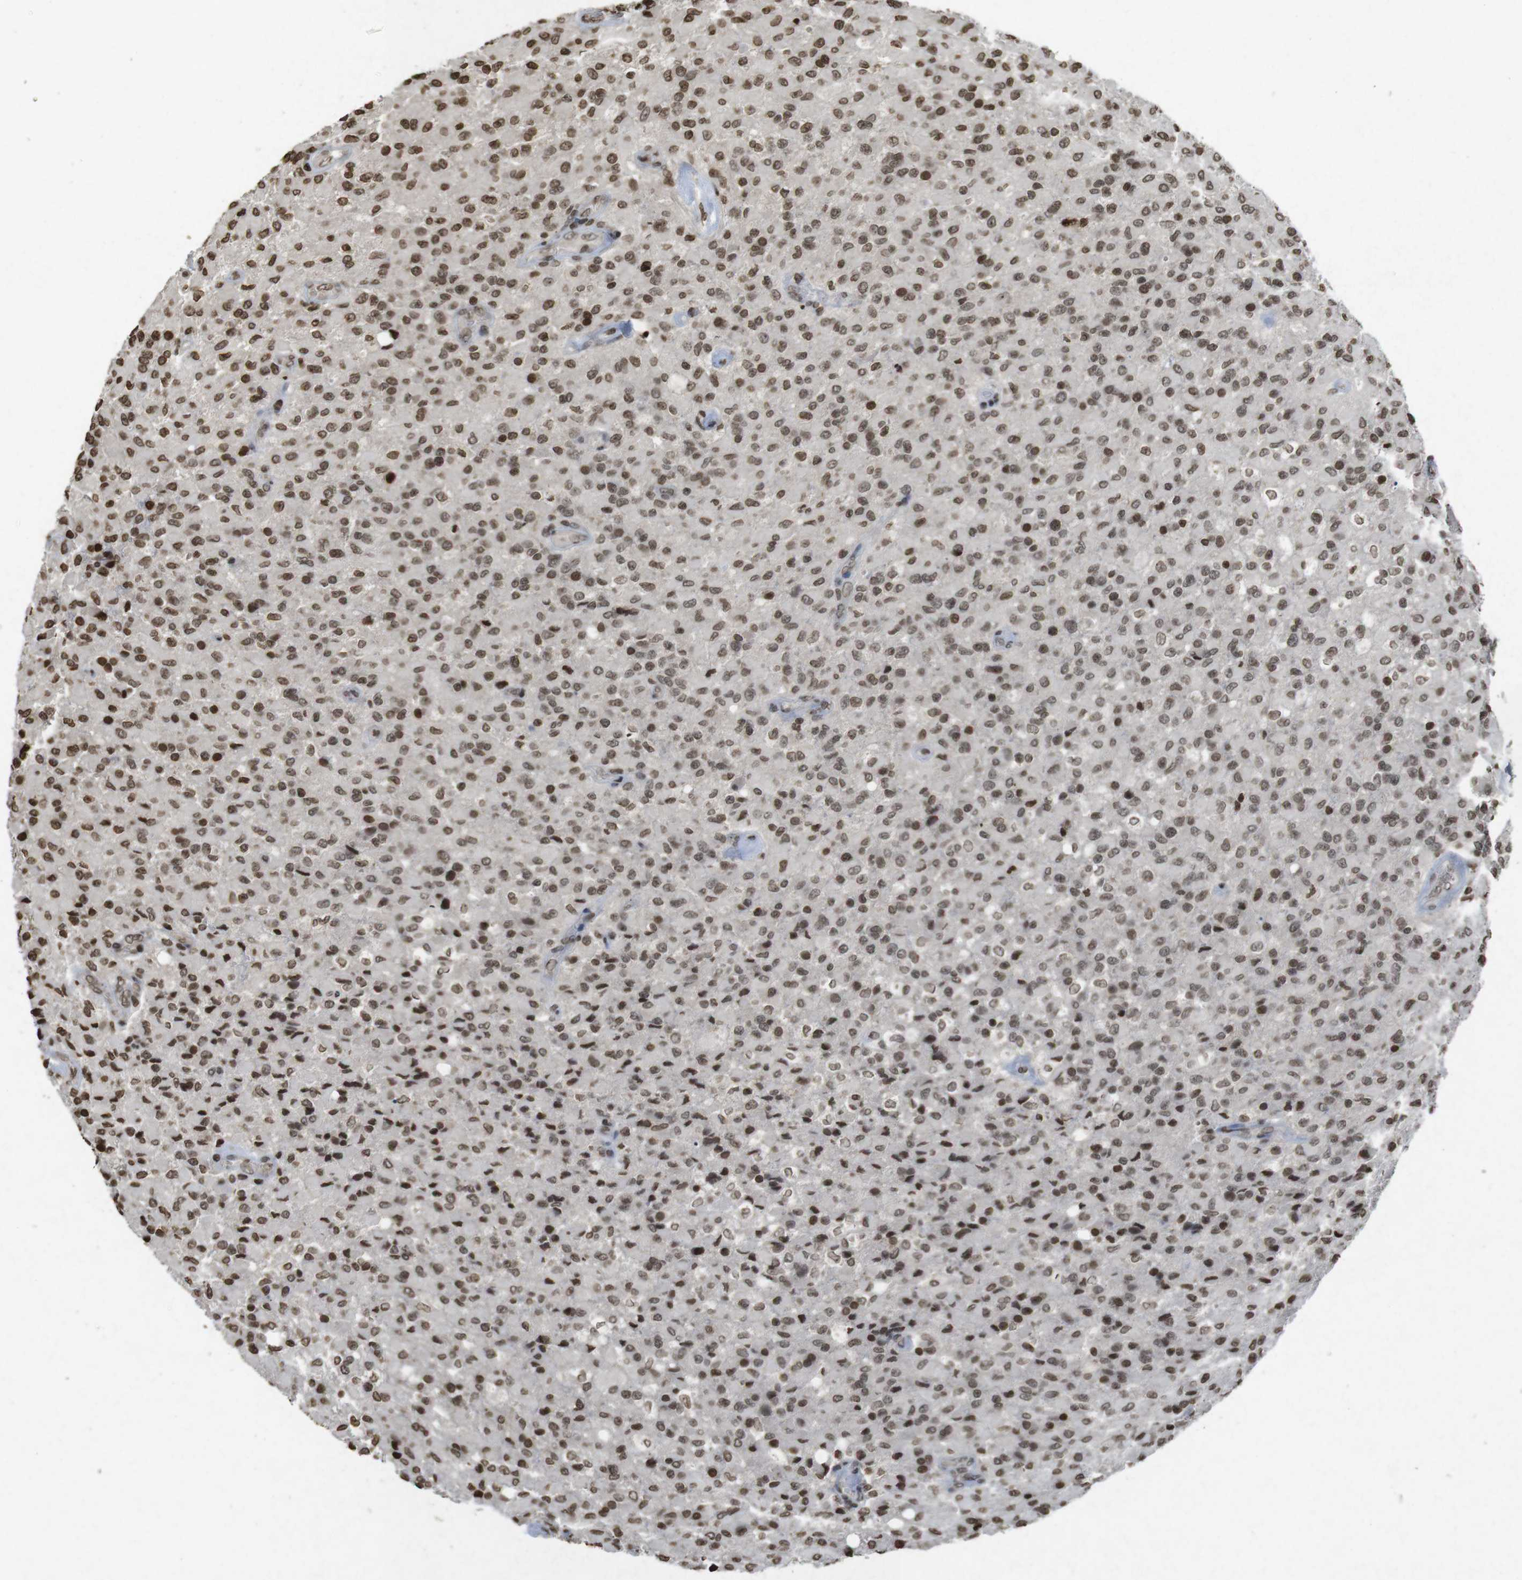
{"staining": {"intensity": "strong", "quantity": ">75%", "location": "nuclear"}, "tissue": "glioma", "cell_type": "Tumor cells", "image_type": "cancer", "snomed": [{"axis": "morphology", "description": "Glioma, malignant, High grade"}, {"axis": "topography", "description": "Brain"}], "caption": "An IHC image of neoplastic tissue is shown. Protein staining in brown labels strong nuclear positivity in high-grade glioma (malignant) within tumor cells. (brown staining indicates protein expression, while blue staining denotes nuclei).", "gene": "FOXA3", "patient": {"sex": "male", "age": 71}}